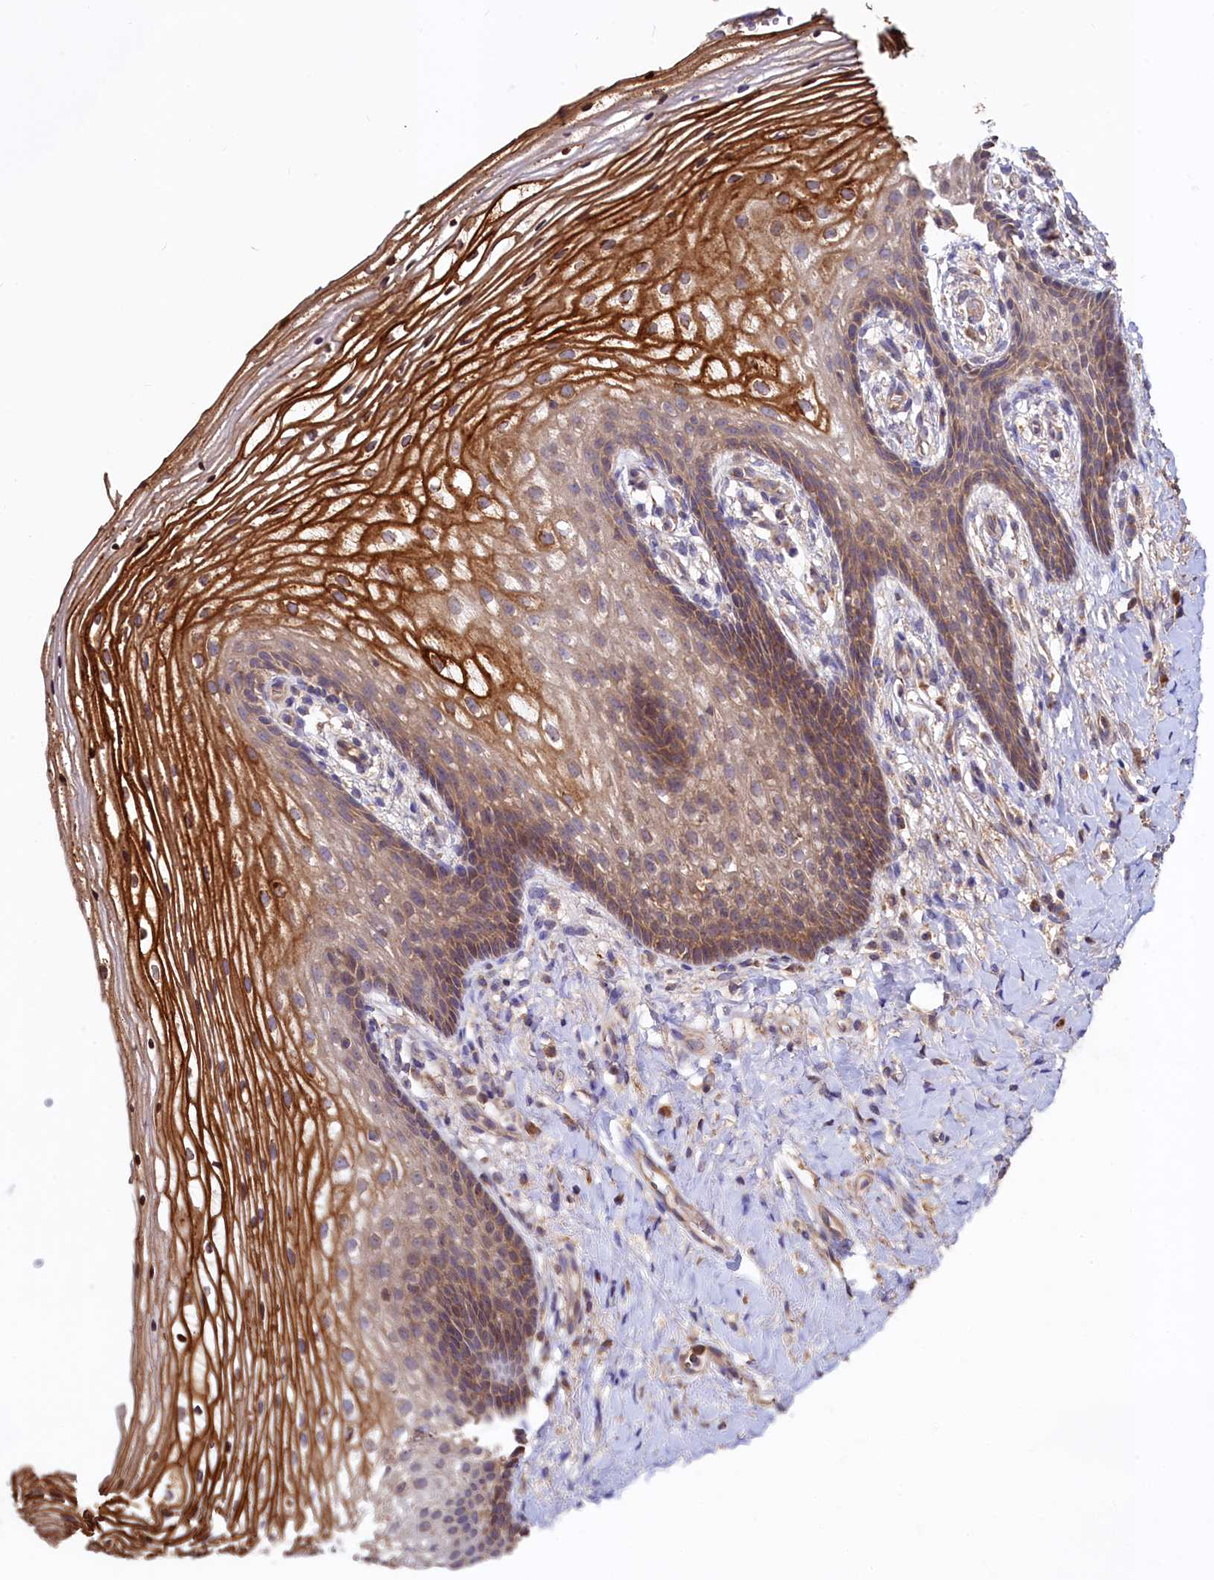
{"staining": {"intensity": "strong", "quantity": "25%-75%", "location": "cytoplasmic/membranous"}, "tissue": "vagina", "cell_type": "Squamous epithelial cells", "image_type": "normal", "snomed": [{"axis": "morphology", "description": "Normal tissue, NOS"}, {"axis": "topography", "description": "Vagina"}], "caption": "IHC of unremarkable human vagina demonstrates high levels of strong cytoplasmic/membranous expression in approximately 25%-75% of squamous epithelial cells.", "gene": "CIAO3", "patient": {"sex": "female", "age": 60}}